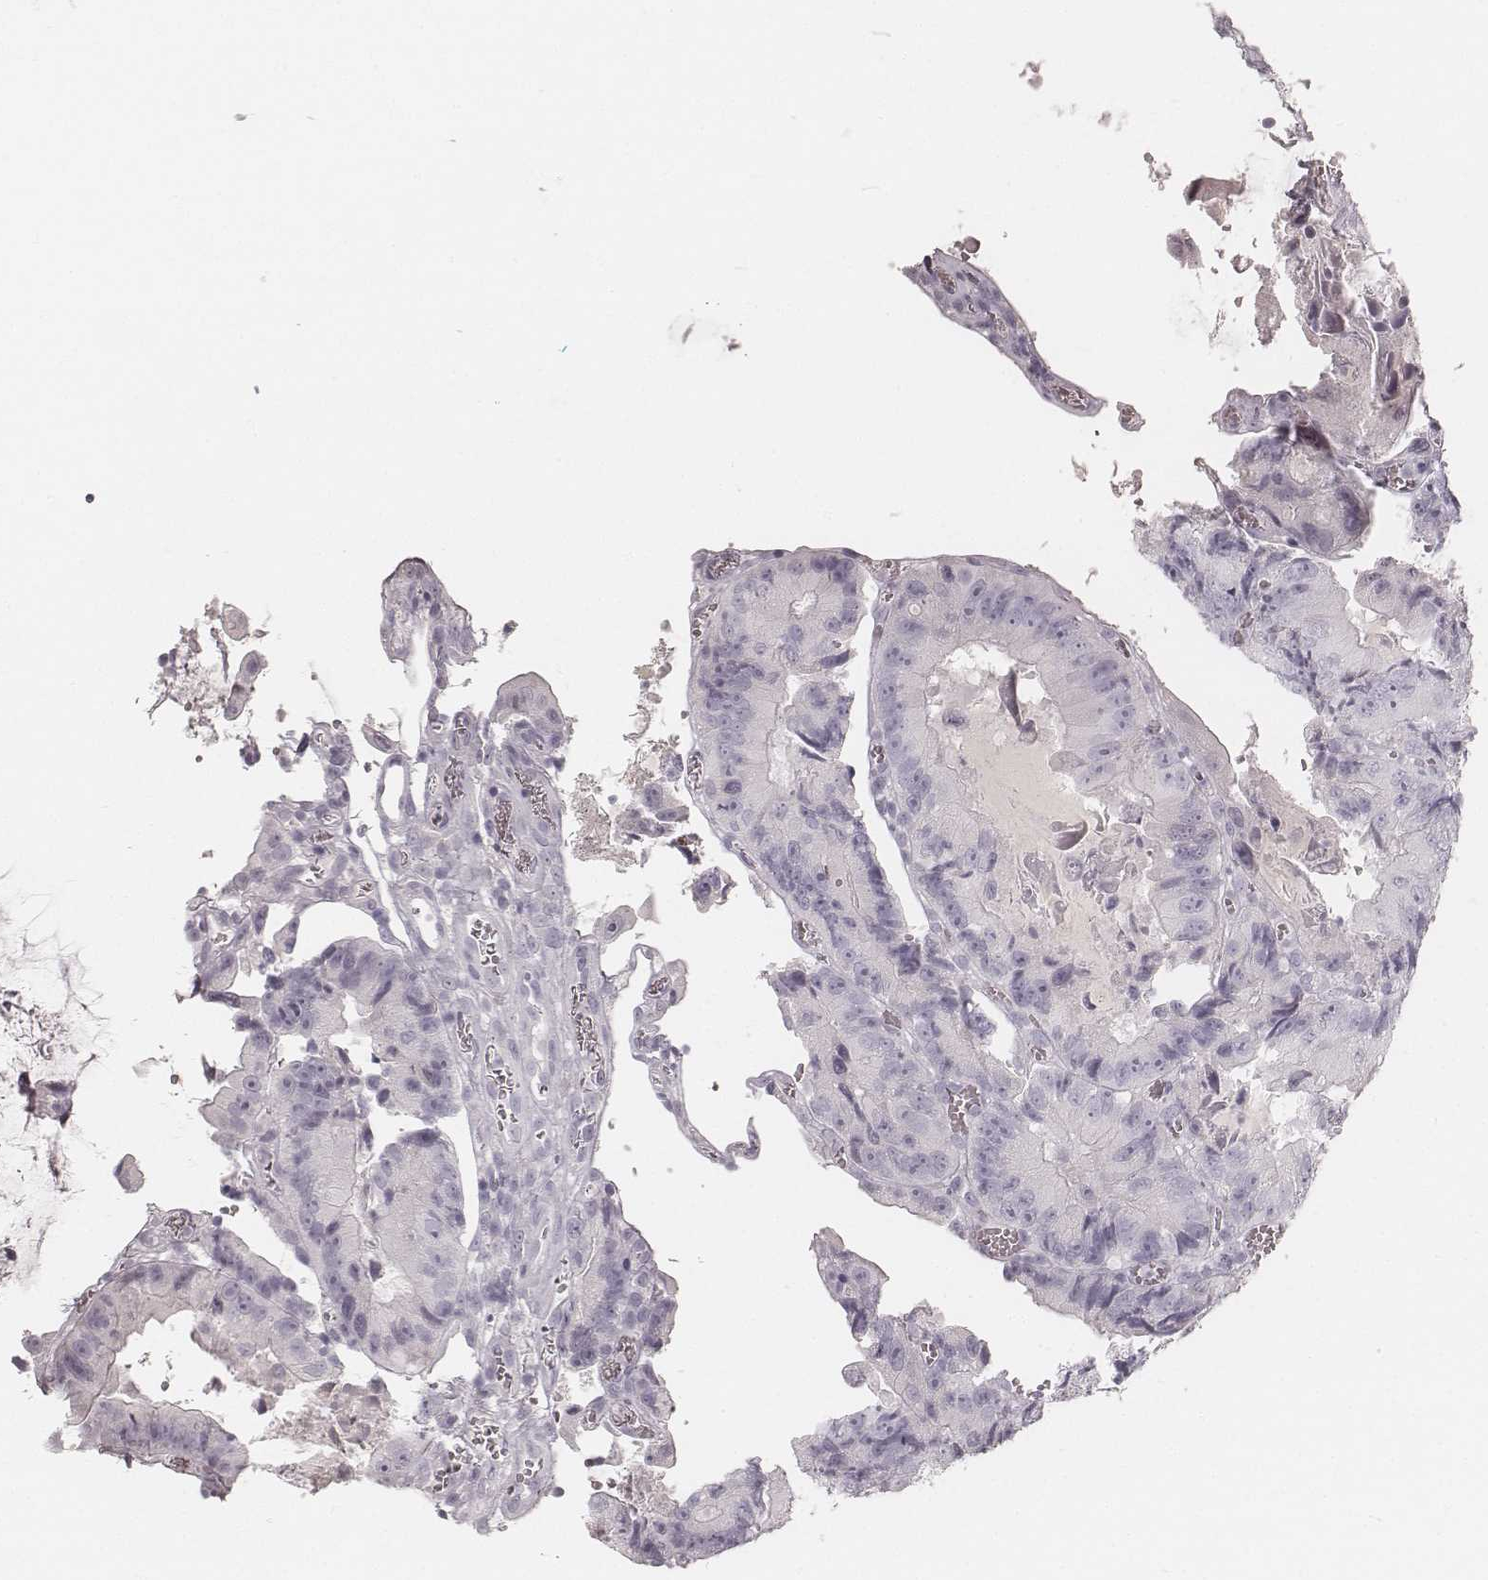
{"staining": {"intensity": "negative", "quantity": "none", "location": "none"}, "tissue": "colorectal cancer", "cell_type": "Tumor cells", "image_type": "cancer", "snomed": [{"axis": "morphology", "description": "Adenocarcinoma, NOS"}, {"axis": "topography", "description": "Colon"}], "caption": "Colorectal adenocarcinoma stained for a protein using immunohistochemistry (IHC) displays no expression tumor cells.", "gene": "KRT31", "patient": {"sex": "female", "age": 86}}